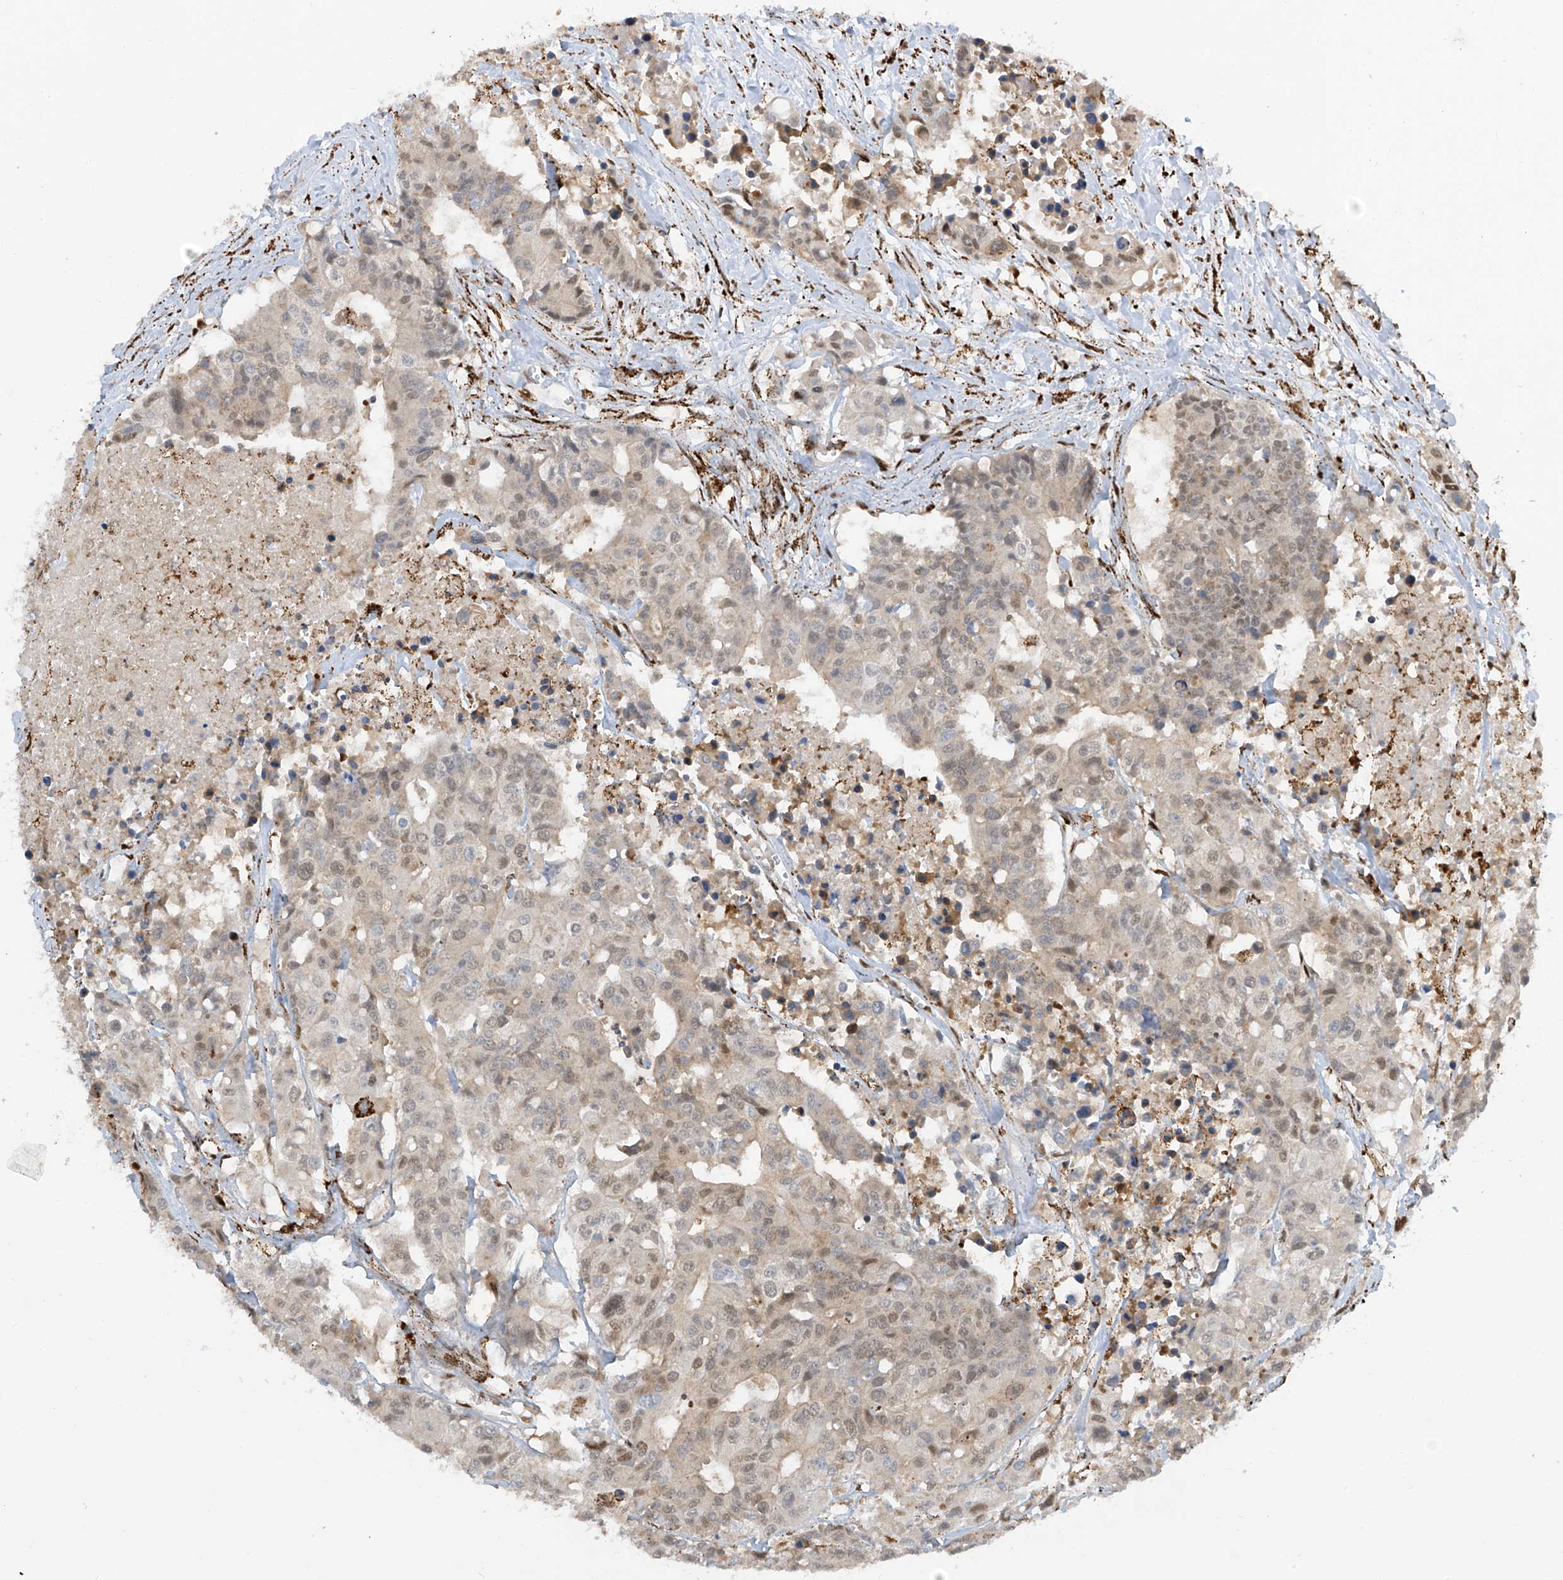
{"staining": {"intensity": "weak", "quantity": "25%-75%", "location": "cytoplasmic/membranous,nuclear"}, "tissue": "colorectal cancer", "cell_type": "Tumor cells", "image_type": "cancer", "snomed": [{"axis": "morphology", "description": "Adenocarcinoma, NOS"}, {"axis": "topography", "description": "Colon"}], "caption": "Colorectal cancer (adenocarcinoma) stained with a brown dye reveals weak cytoplasmic/membranous and nuclear positive expression in about 25%-75% of tumor cells.", "gene": "PM20D2", "patient": {"sex": "male", "age": 77}}